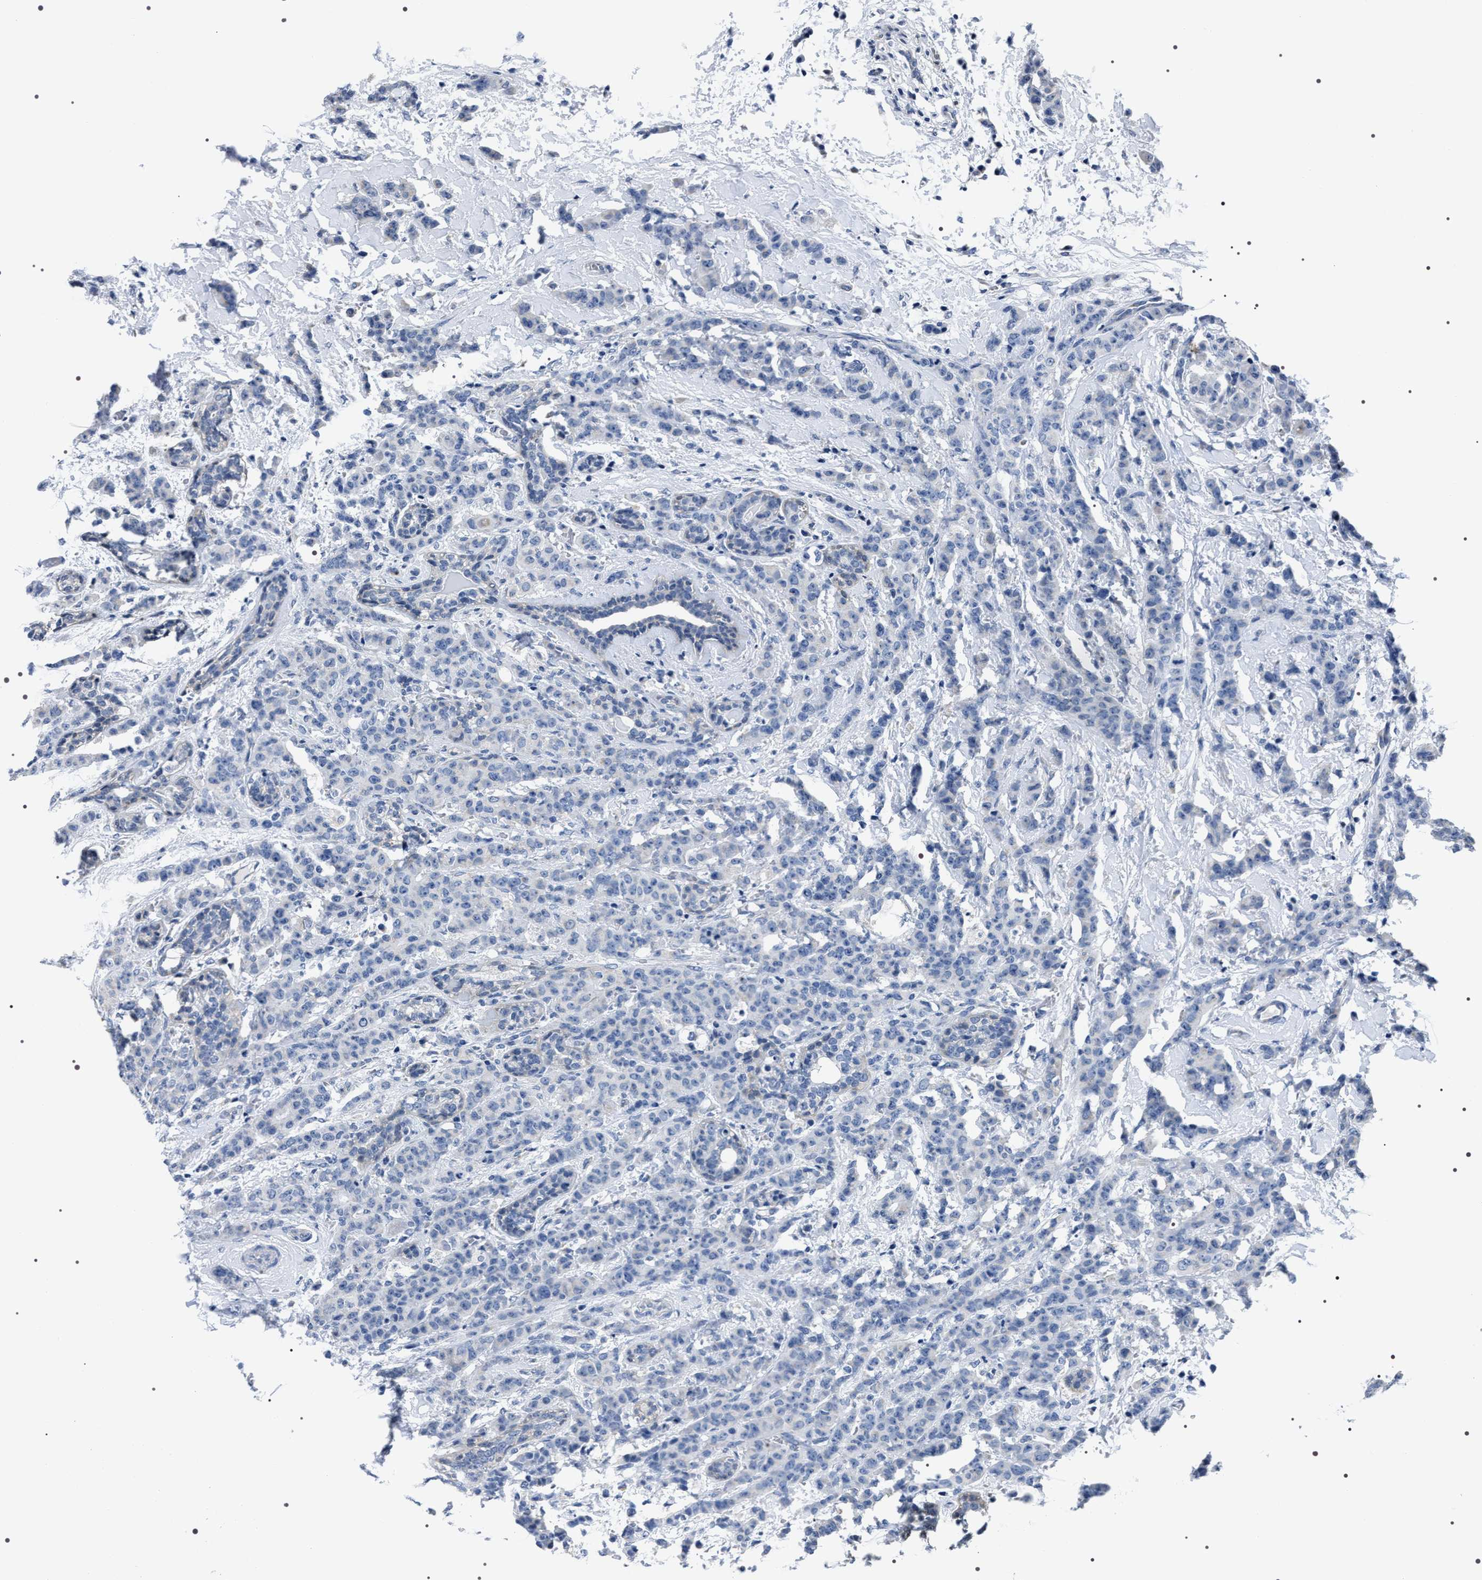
{"staining": {"intensity": "negative", "quantity": "none", "location": "none"}, "tissue": "breast cancer", "cell_type": "Tumor cells", "image_type": "cancer", "snomed": [{"axis": "morphology", "description": "Normal tissue, NOS"}, {"axis": "morphology", "description": "Duct carcinoma"}, {"axis": "topography", "description": "Breast"}], "caption": "Immunohistochemistry photomicrograph of neoplastic tissue: breast cancer (intraductal carcinoma) stained with DAB (3,3'-diaminobenzidine) demonstrates no significant protein expression in tumor cells. The staining is performed using DAB (3,3'-diaminobenzidine) brown chromogen with nuclei counter-stained in using hematoxylin.", "gene": "ADH4", "patient": {"sex": "female", "age": 40}}